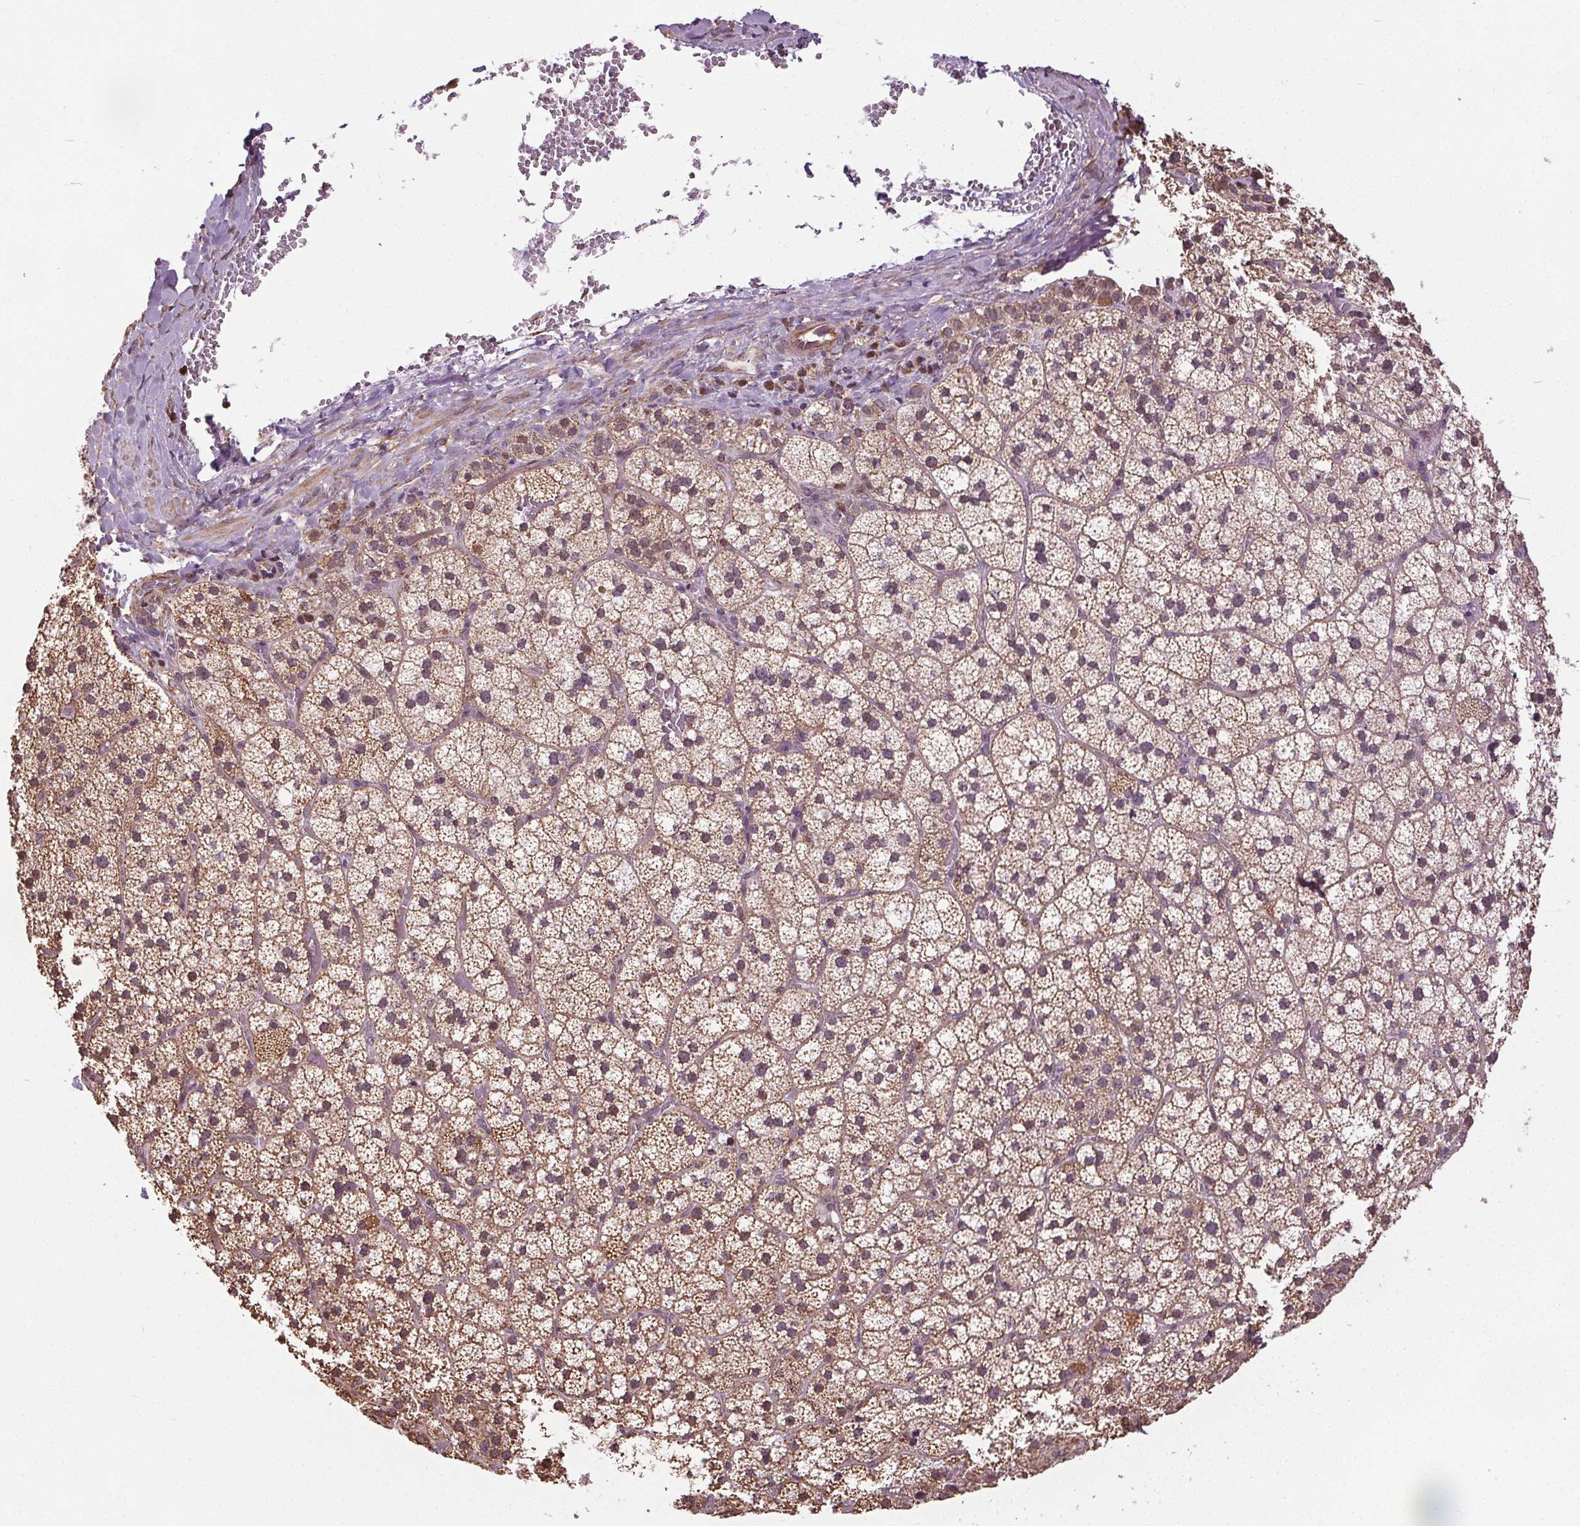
{"staining": {"intensity": "moderate", "quantity": ">75%", "location": "cytoplasmic/membranous,nuclear"}, "tissue": "adrenal gland", "cell_type": "Glandular cells", "image_type": "normal", "snomed": [{"axis": "morphology", "description": "Normal tissue, NOS"}, {"axis": "topography", "description": "Adrenal gland"}], "caption": "Immunohistochemical staining of unremarkable adrenal gland displays moderate cytoplasmic/membranous,nuclear protein expression in approximately >75% of glandular cells. The staining was performed using DAB (3,3'-diaminobenzidine) to visualize the protein expression in brown, while the nuclei were stained in blue with hematoxylin (Magnification: 20x).", "gene": "ZNF548", "patient": {"sex": "male", "age": 53}}